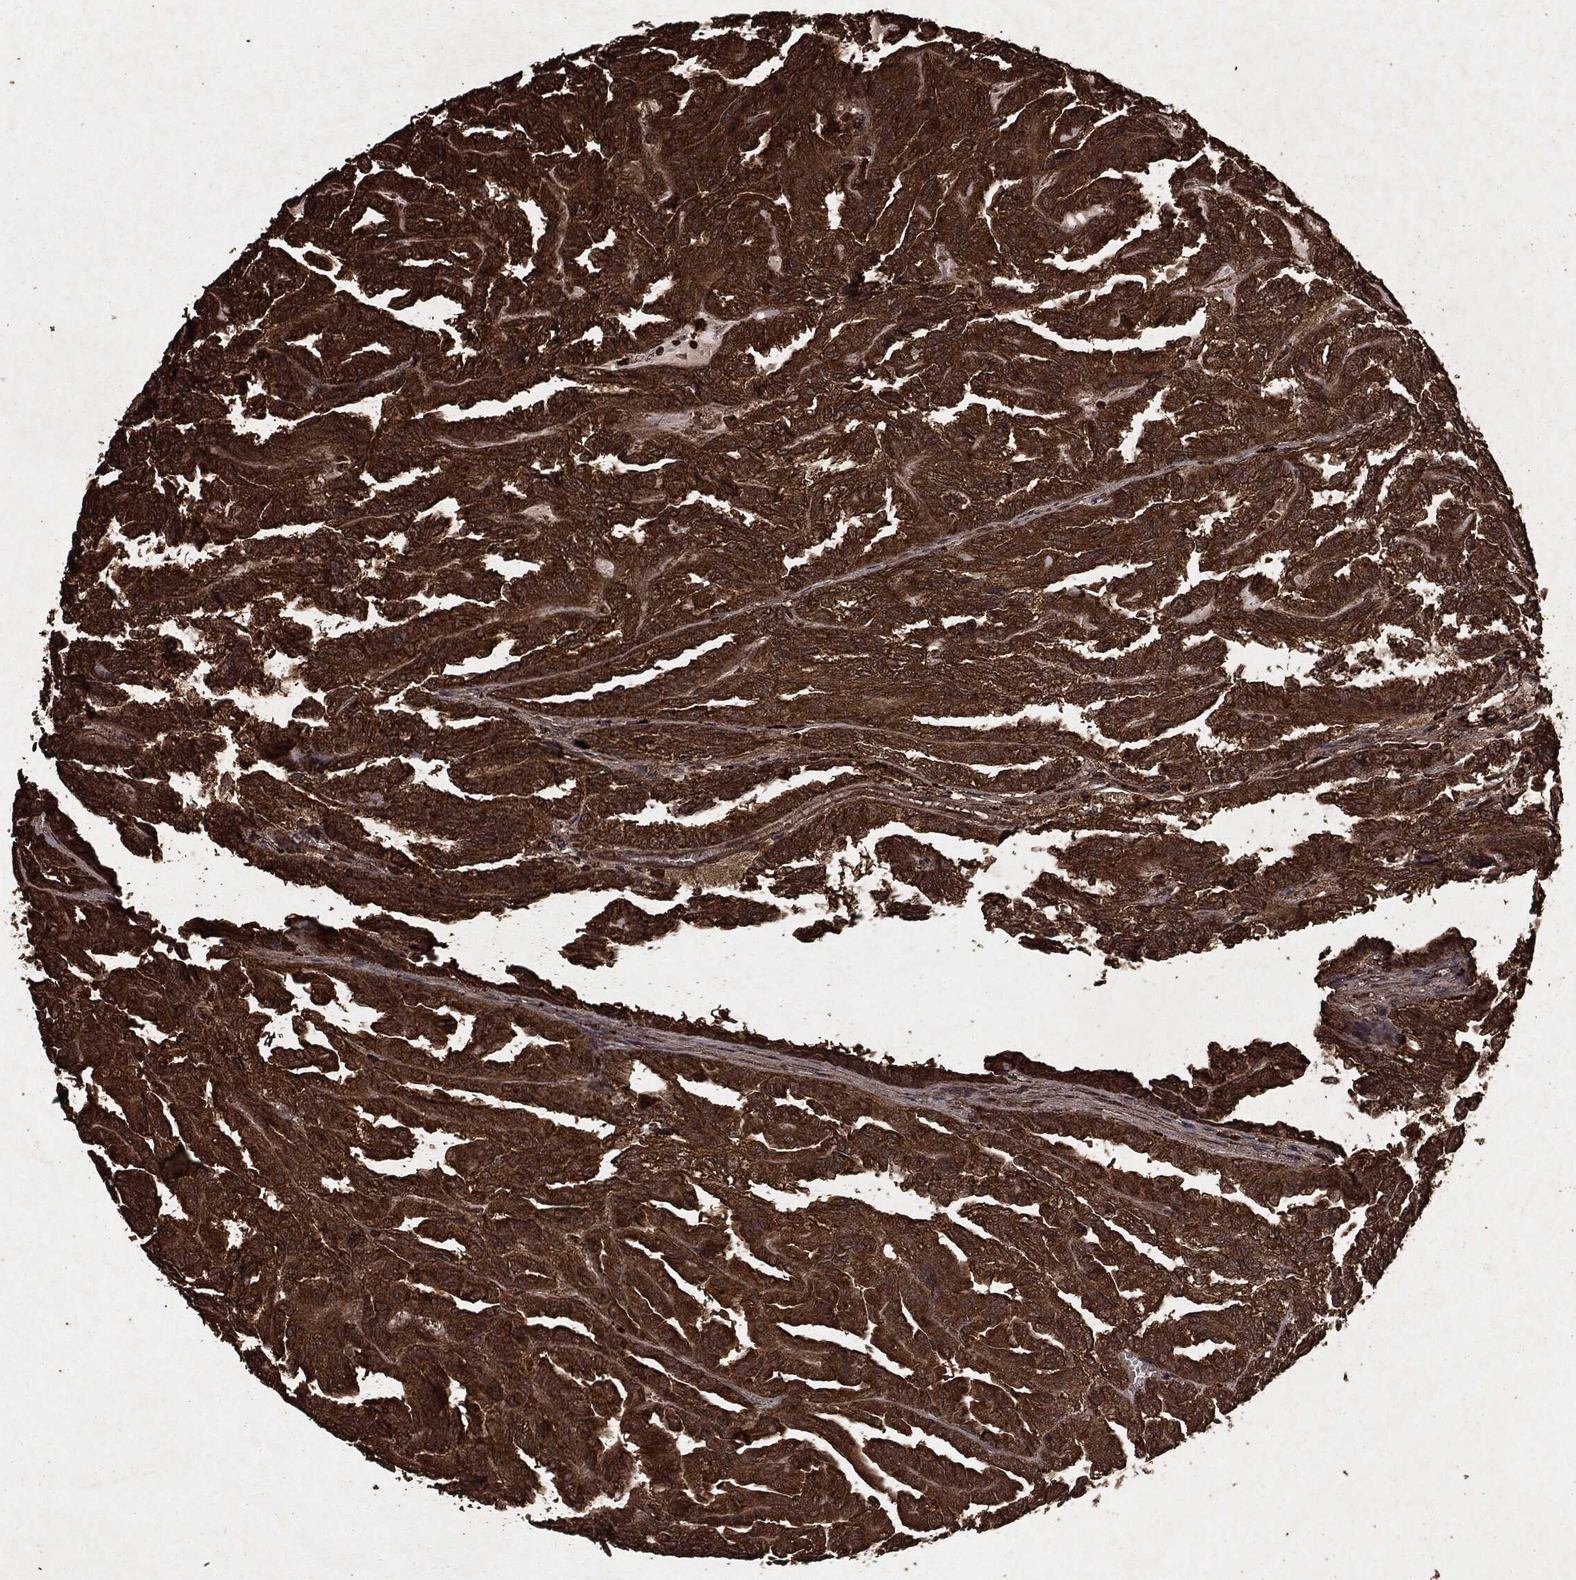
{"staining": {"intensity": "strong", "quantity": ">75%", "location": "cytoplasmic/membranous"}, "tissue": "renal cancer", "cell_type": "Tumor cells", "image_type": "cancer", "snomed": [{"axis": "morphology", "description": "Adenocarcinoma, NOS"}, {"axis": "topography", "description": "Kidney"}], "caption": "This image reveals renal cancer stained with IHC to label a protein in brown. The cytoplasmic/membranous of tumor cells show strong positivity for the protein. Nuclei are counter-stained blue.", "gene": "ARAF", "patient": {"sex": "male", "age": 79}}